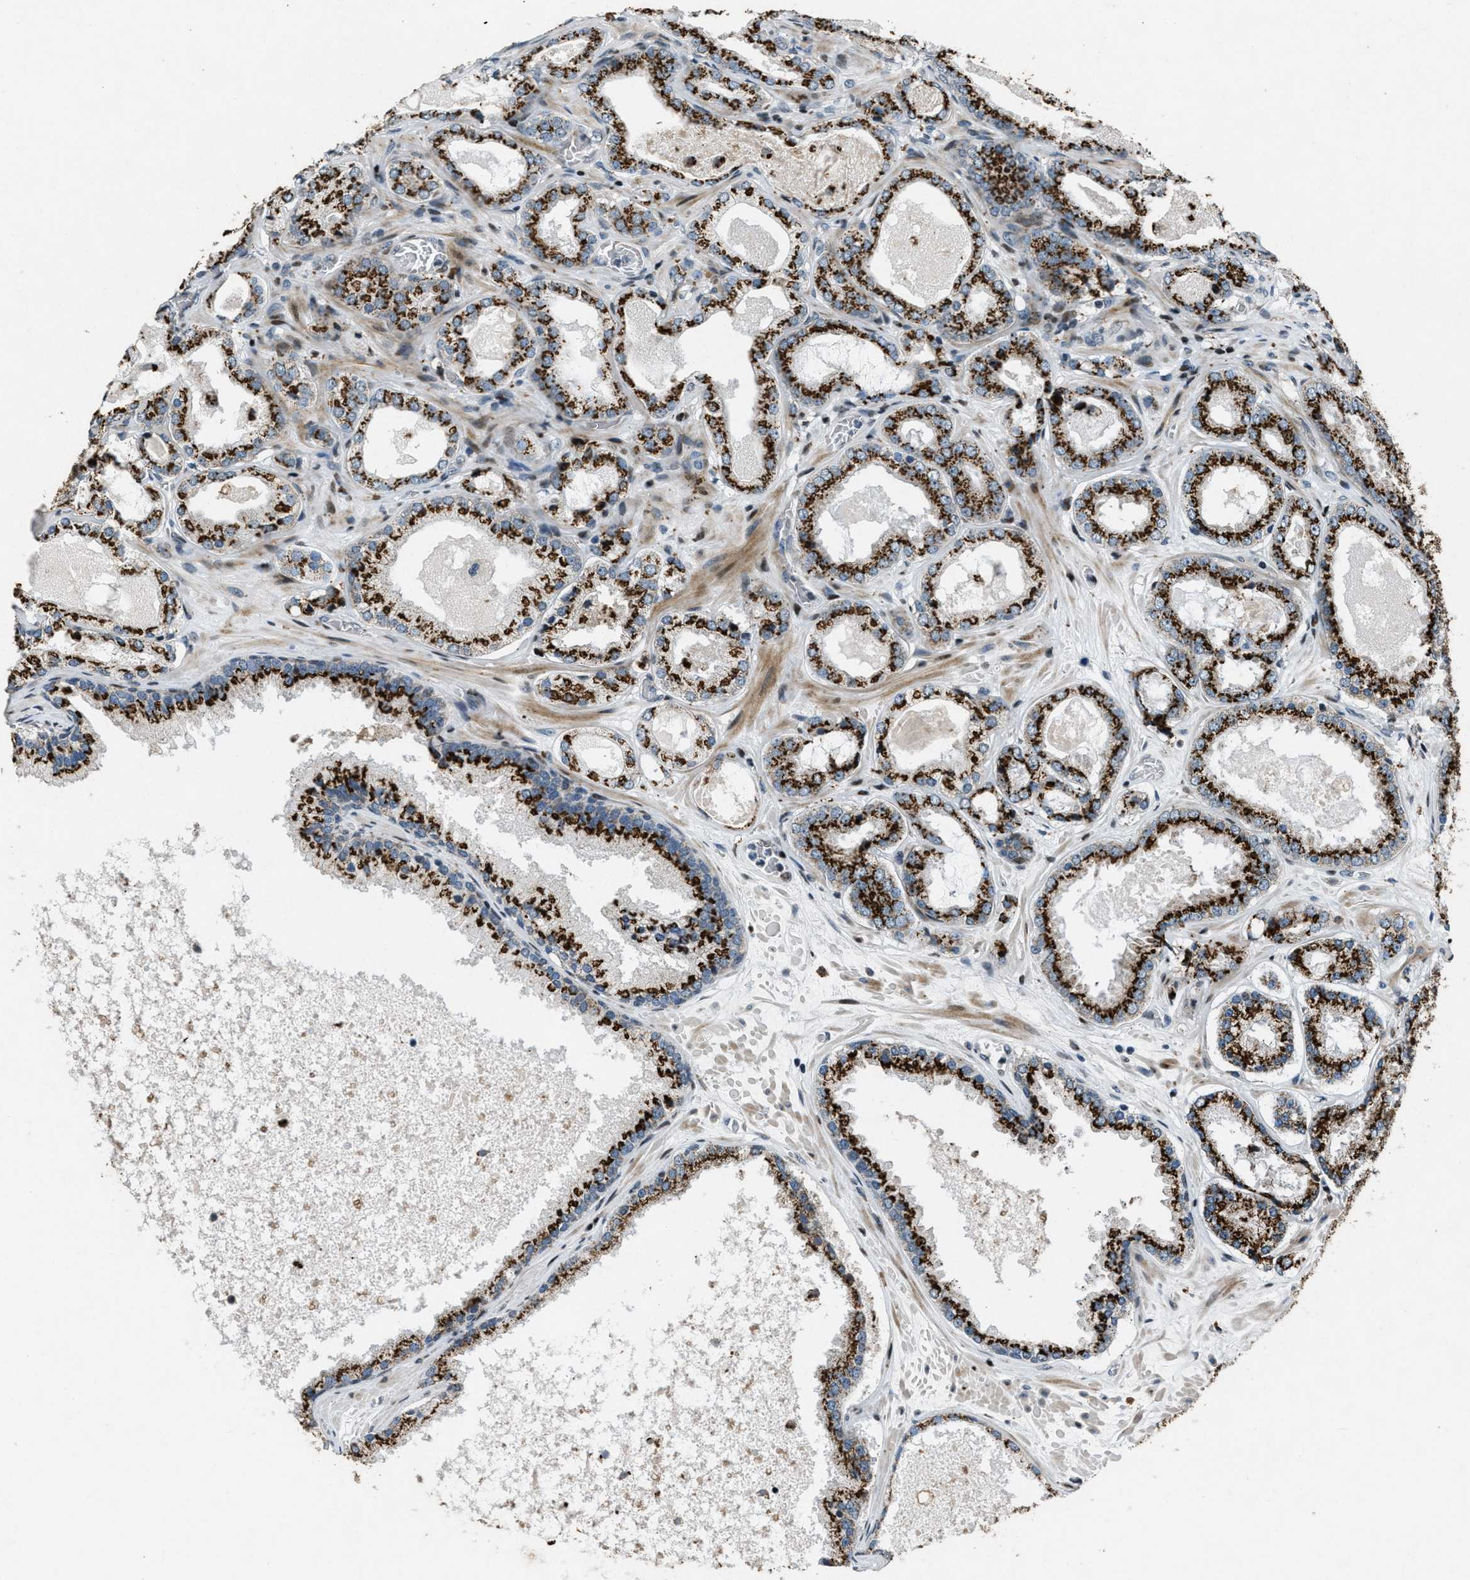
{"staining": {"intensity": "strong", "quantity": ">75%", "location": "cytoplasmic/membranous"}, "tissue": "prostate cancer", "cell_type": "Tumor cells", "image_type": "cancer", "snomed": [{"axis": "morphology", "description": "Adenocarcinoma, High grade"}, {"axis": "topography", "description": "Prostate"}], "caption": "This micrograph shows adenocarcinoma (high-grade) (prostate) stained with immunohistochemistry to label a protein in brown. The cytoplasmic/membranous of tumor cells show strong positivity for the protein. Nuclei are counter-stained blue.", "gene": "GPC6", "patient": {"sex": "male", "age": 65}}